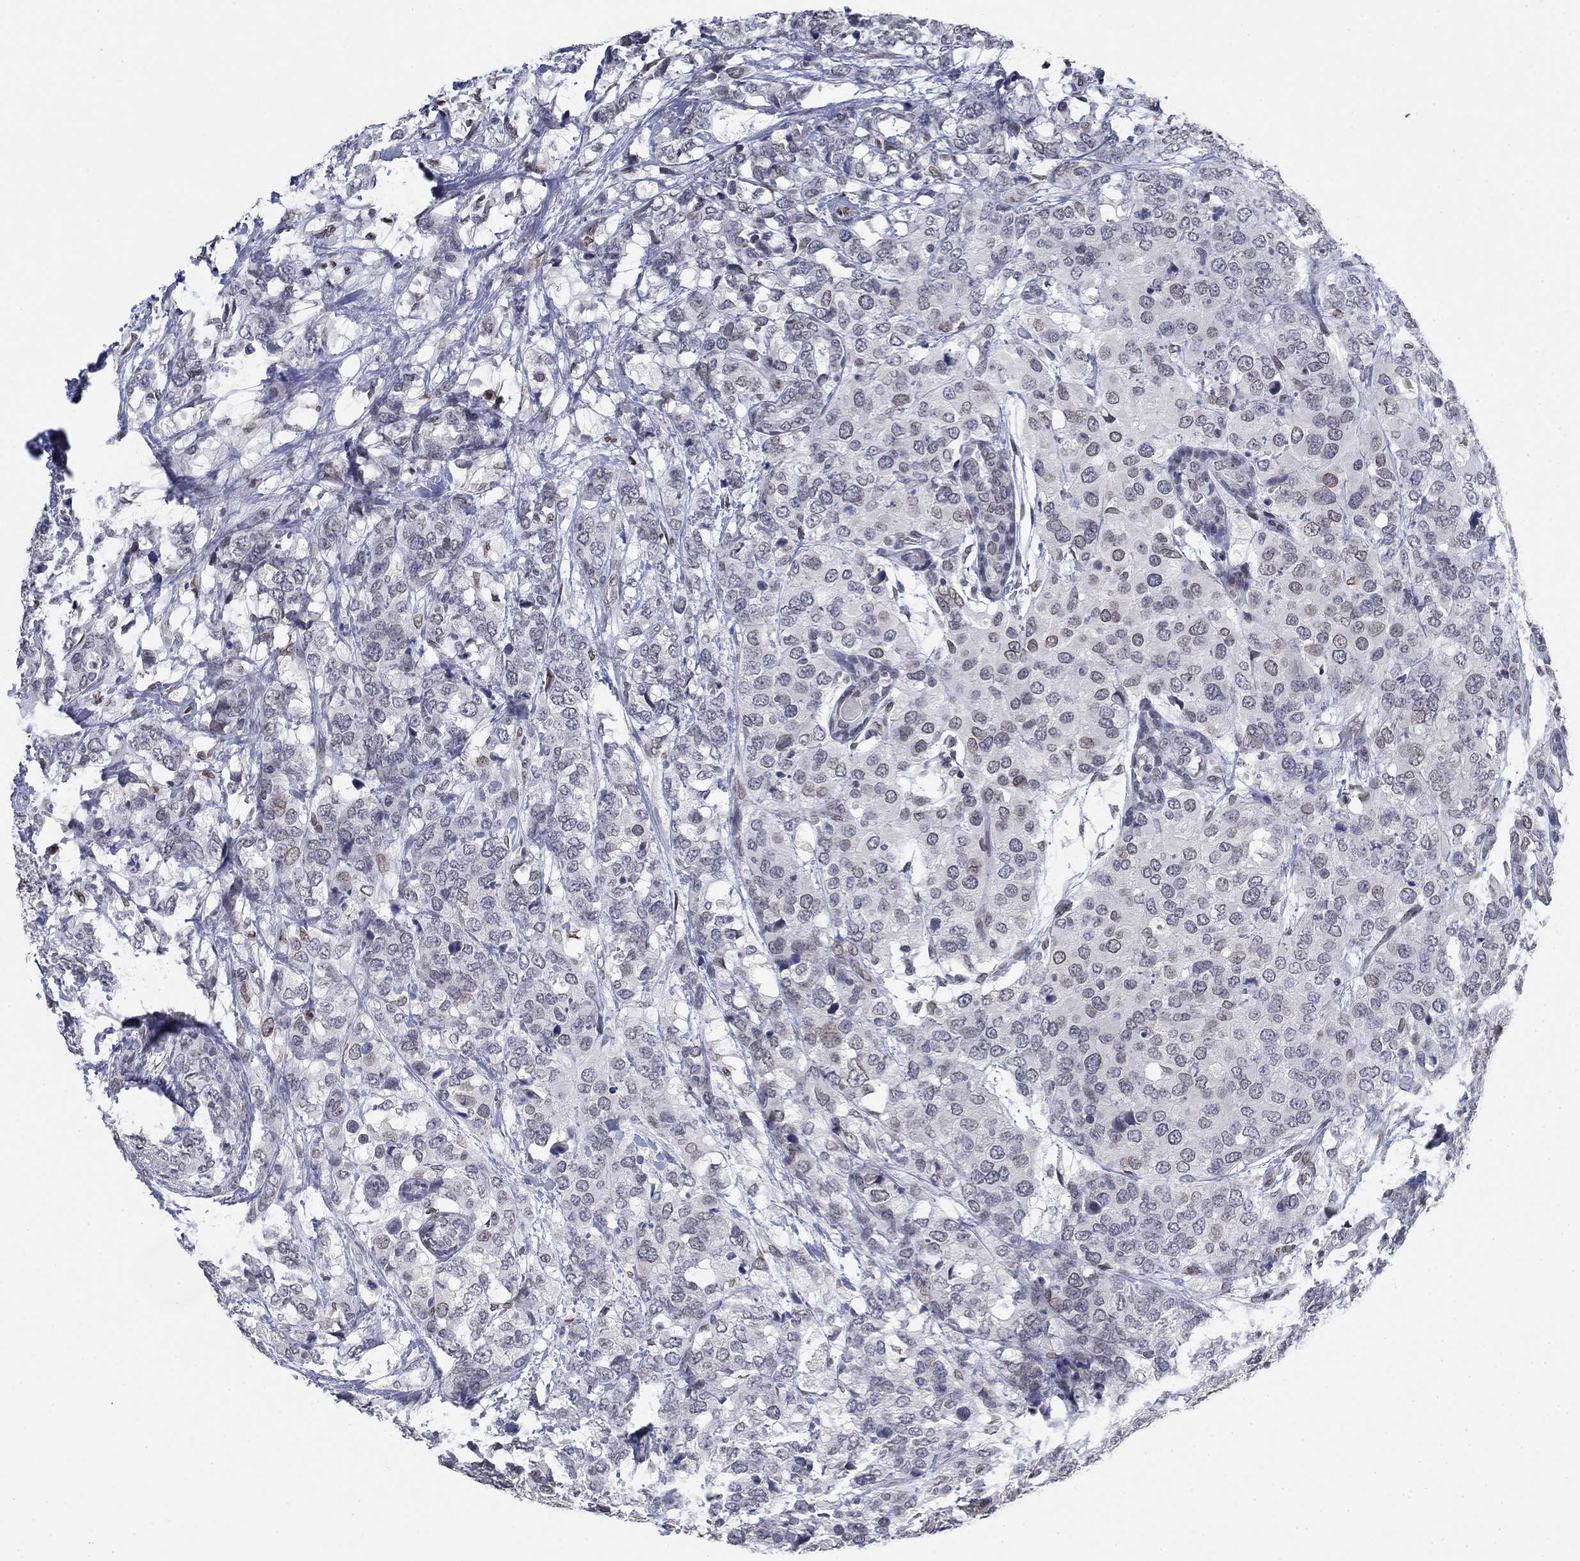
{"staining": {"intensity": "moderate", "quantity": "<25%", "location": "cytoplasmic/membranous,nuclear"}, "tissue": "breast cancer", "cell_type": "Tumor cells", "image_type": "cancer", "snomed": [{"axis": "morphology", "description": "Lobular carcinoma"}, {"axis": "topography", "description": "Breast"}], "caption": "Protein expression analysis of breast cancer (lobular carcinoma) reveals moderate cytoplasmic/membranous and nuclear expression in about <25% of tumor cells.", "gene": "TOR1AIP1", "patient": {"sex": "female", "age": 59}}